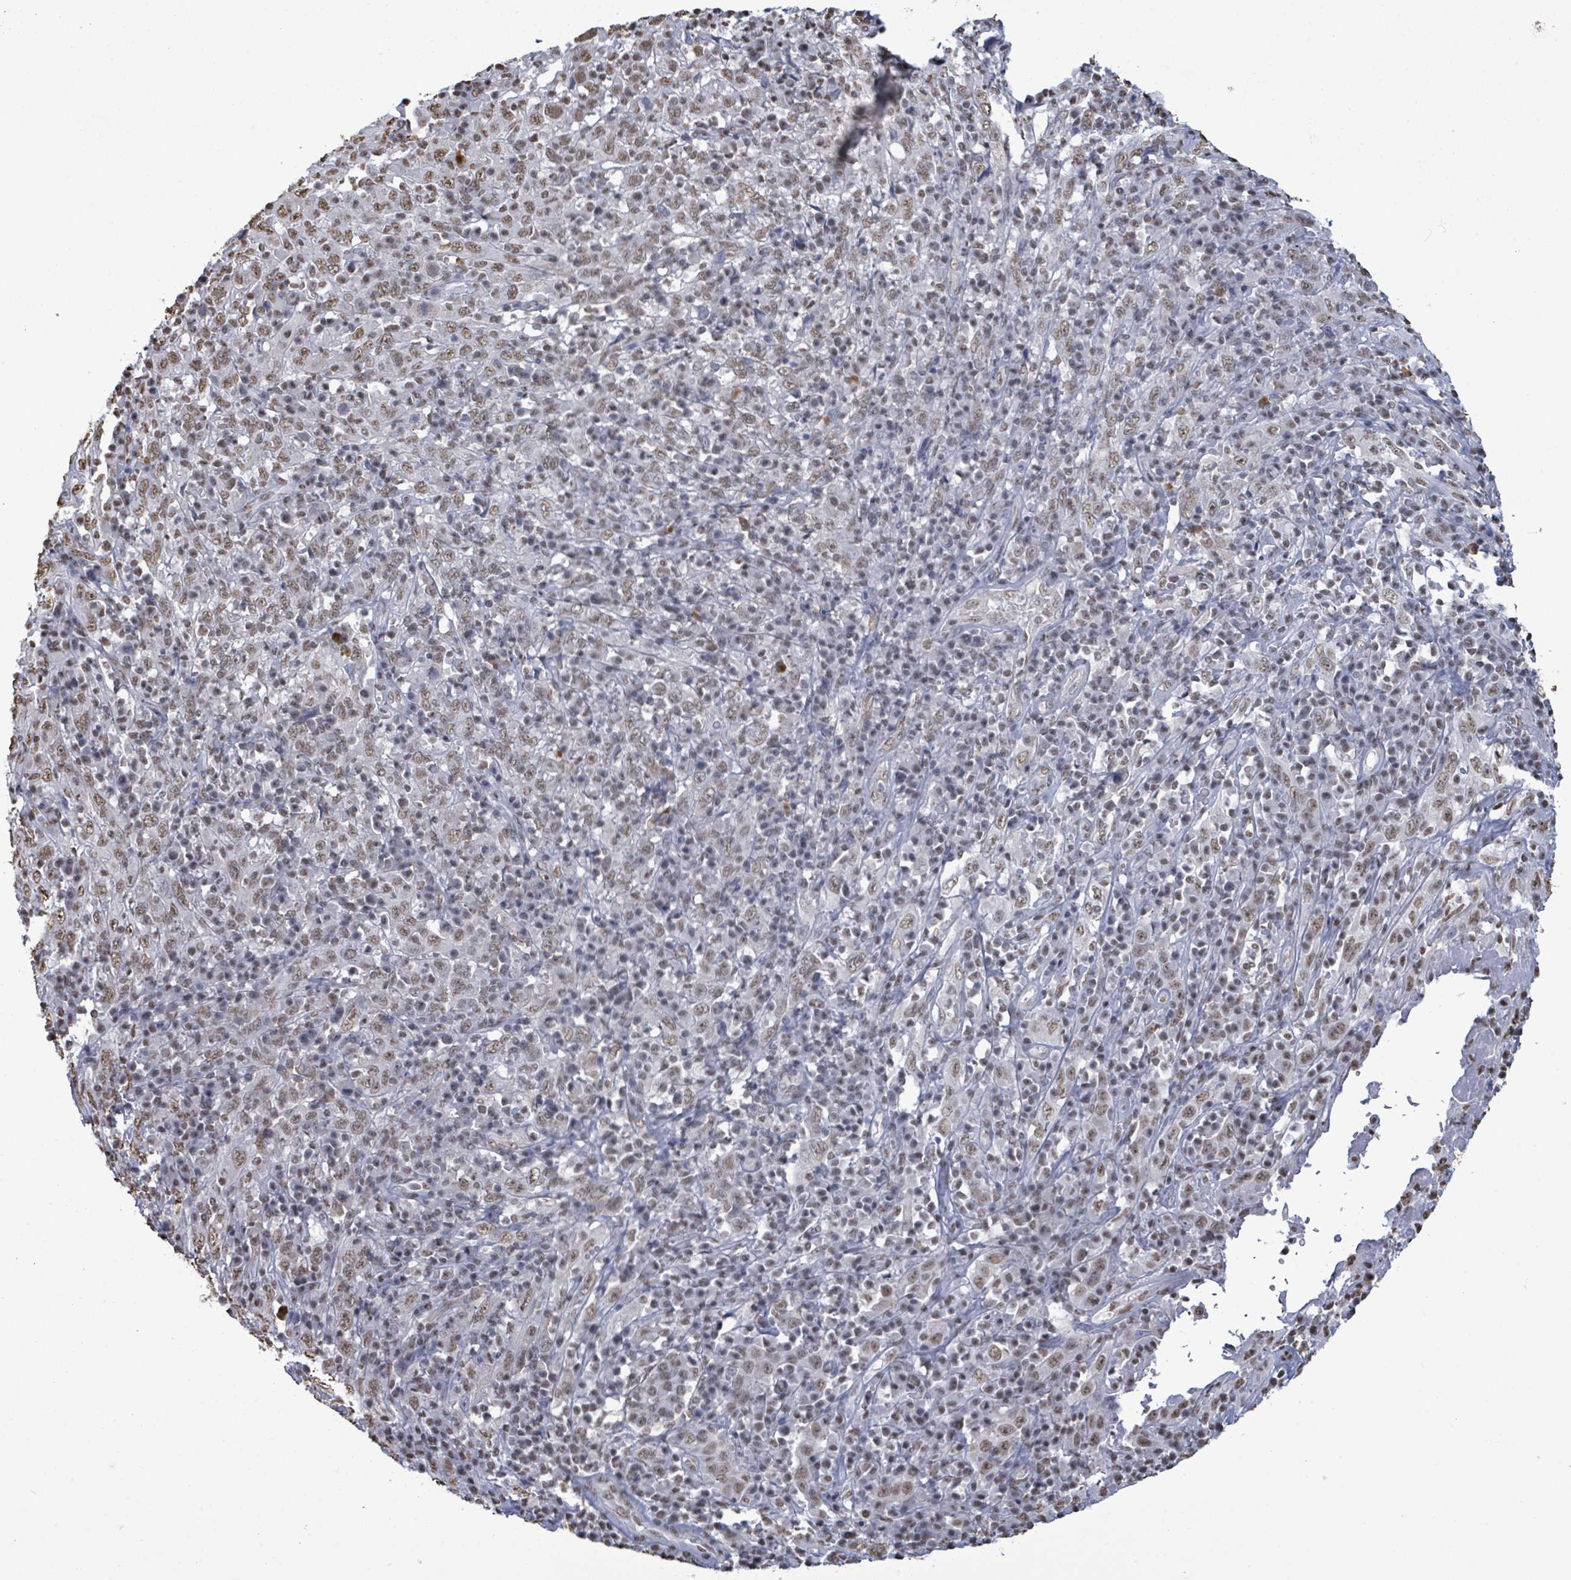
{"staining": {"intensity": "weak", "quantity": ">75%", "location": "nuclear"}, "tissue": "cervical cancer", "cell_type": "Tumor cells", "image_type": "cancer", "snomed": [{"axis": "morphology", "description": "Squamous cell carcinoma, NOS"}, {"axis": "topography", "description": "Cervix"}], "caption": "This image exhibits cervical cancer stained with immunohistochemistry to label a protein in brown. The nuclear of tumor cells show weak positivity for the protein. Nuclei are counter-stained blue.", "gene": "SAMD14", "patient": {"sex": "female", "age": 46}}